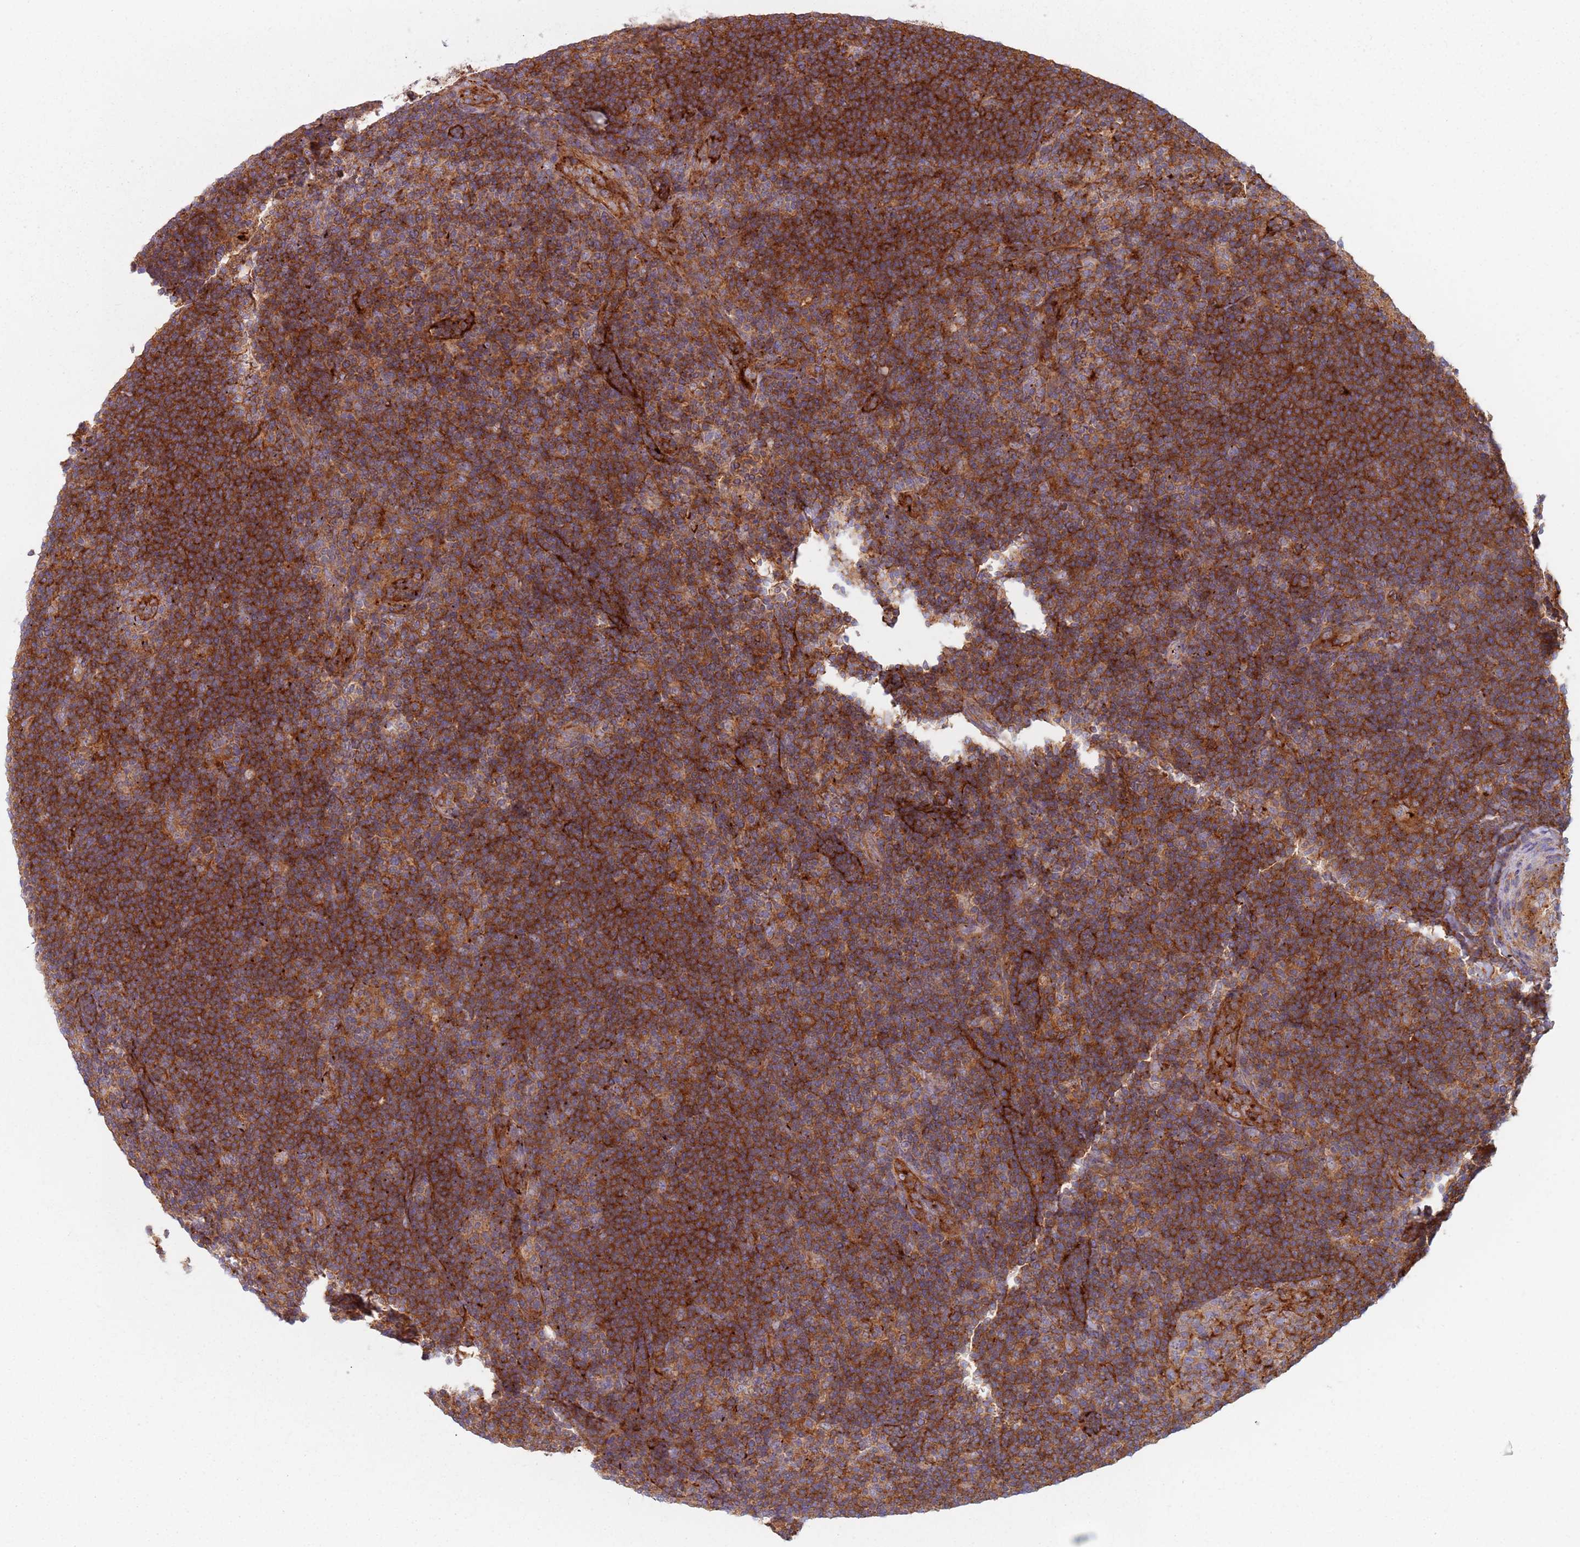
{"staining": {"intensity": "weak", "quantity": "25%-75%", "location": "cytoplasmic/membranous"}, "tissue": "lymphoma", "cell_type": "Tumor cells", "image_type": "cancer", "snomed": [{"axis": "morphology", "description": "Hodgkin's disease, NOS"}, {"axis": "topography", "description": "Lymph node"}], "caption": "Immunohistochemistry of human Hodgkin's disease reveals low levels of weak cytoplasmic/membranous positivity in about 25%-75% of tumor cells. (Brightfield microscopy of DAB IHC at high magnification).", "gene": "TPD52L2", "patient": {"sex": "female", "age": 57}}